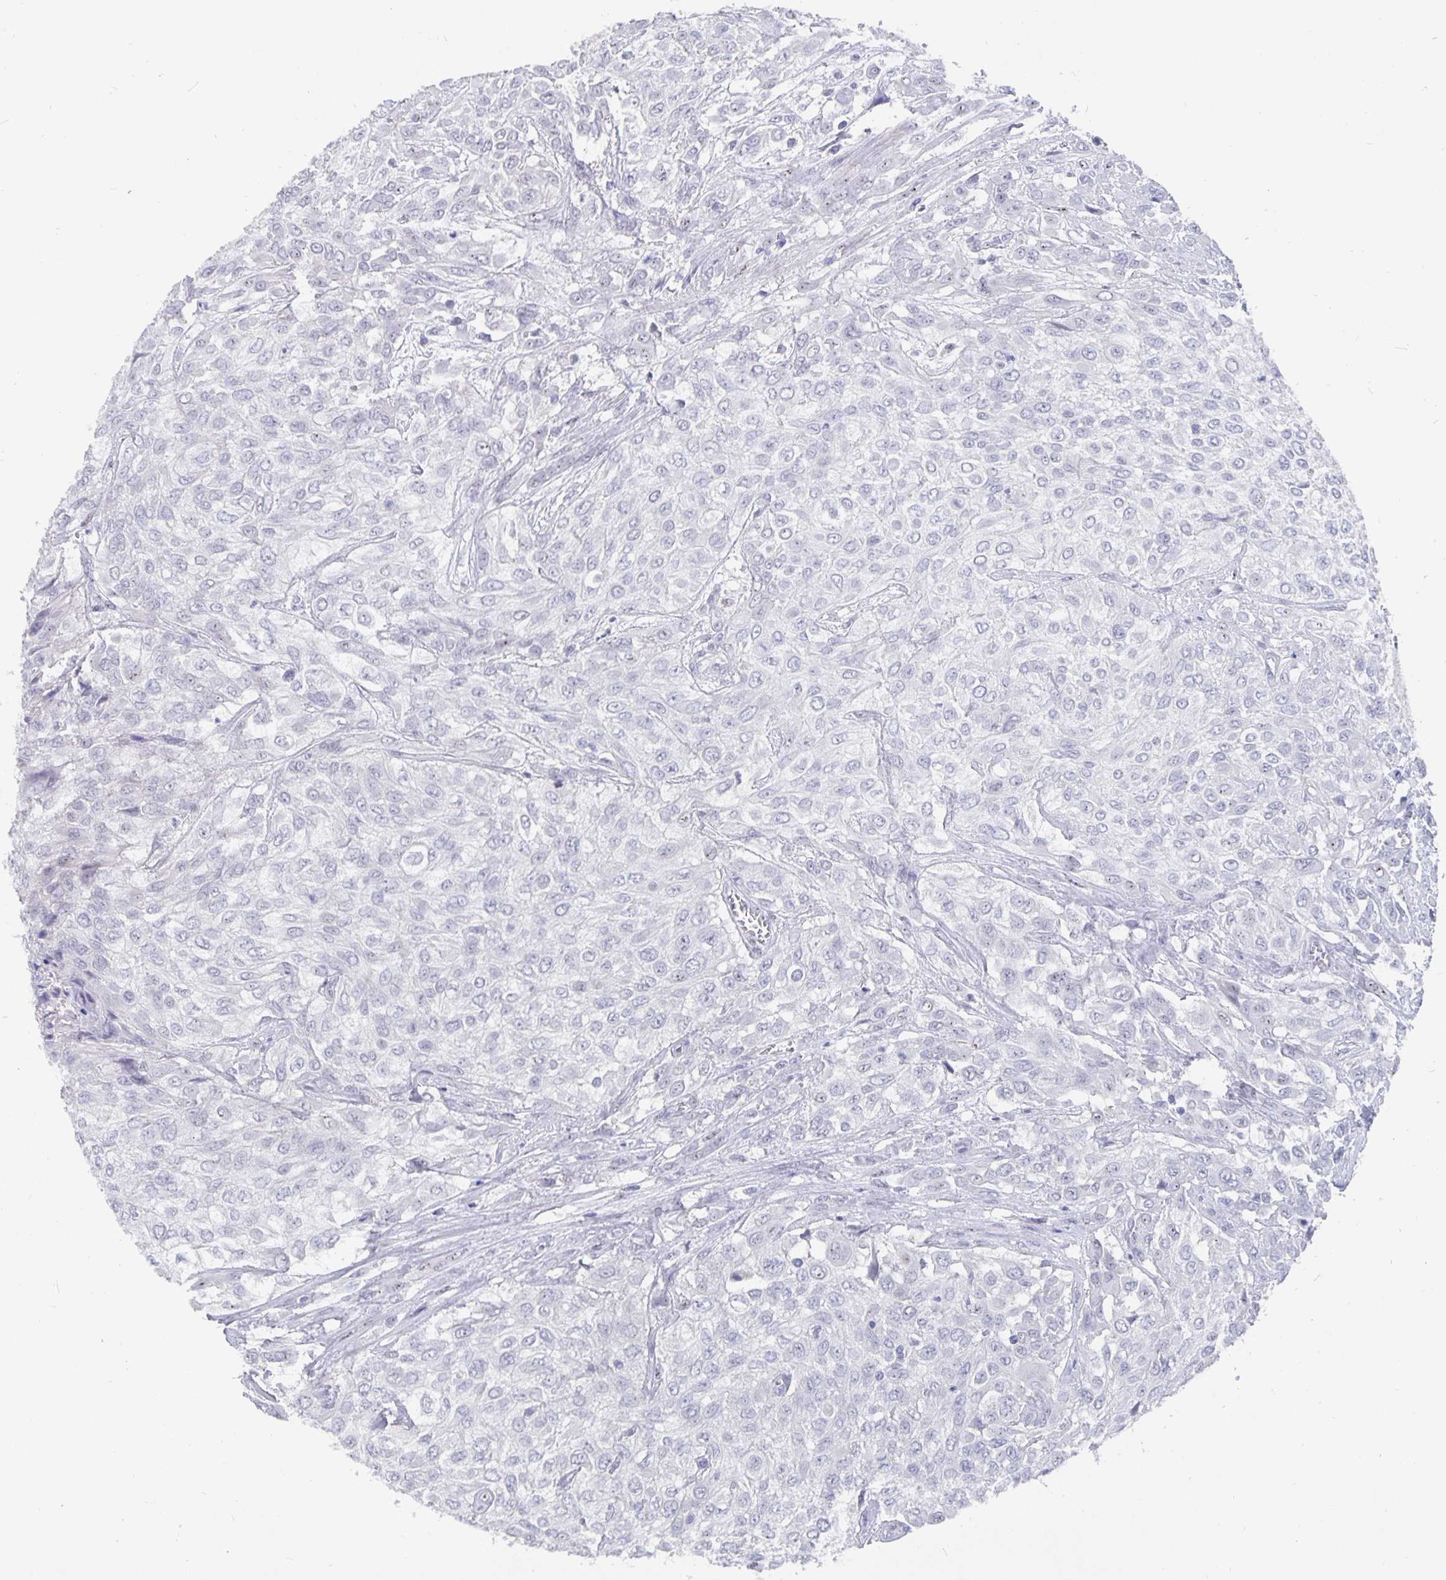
{"staining": {"intensity": "negative", "quantity": "none", "location": "none"}, "tissue": "urothelial cancer", "cell_type": "Tumor cells", "image_type": "cancer", "snomed": [{"axis": "morphology", "description": "Urothelial carcinoma, High grade"}, {"axis": "topography", "description": "Urinary bladder"}], "caption": "DAB immunohistochemical staining of human high-grade urothelial carcinoma displays no significant staining in tumor cells.", "gene": "SMOC1", "patient": {"sex": "male", "age": 57}}